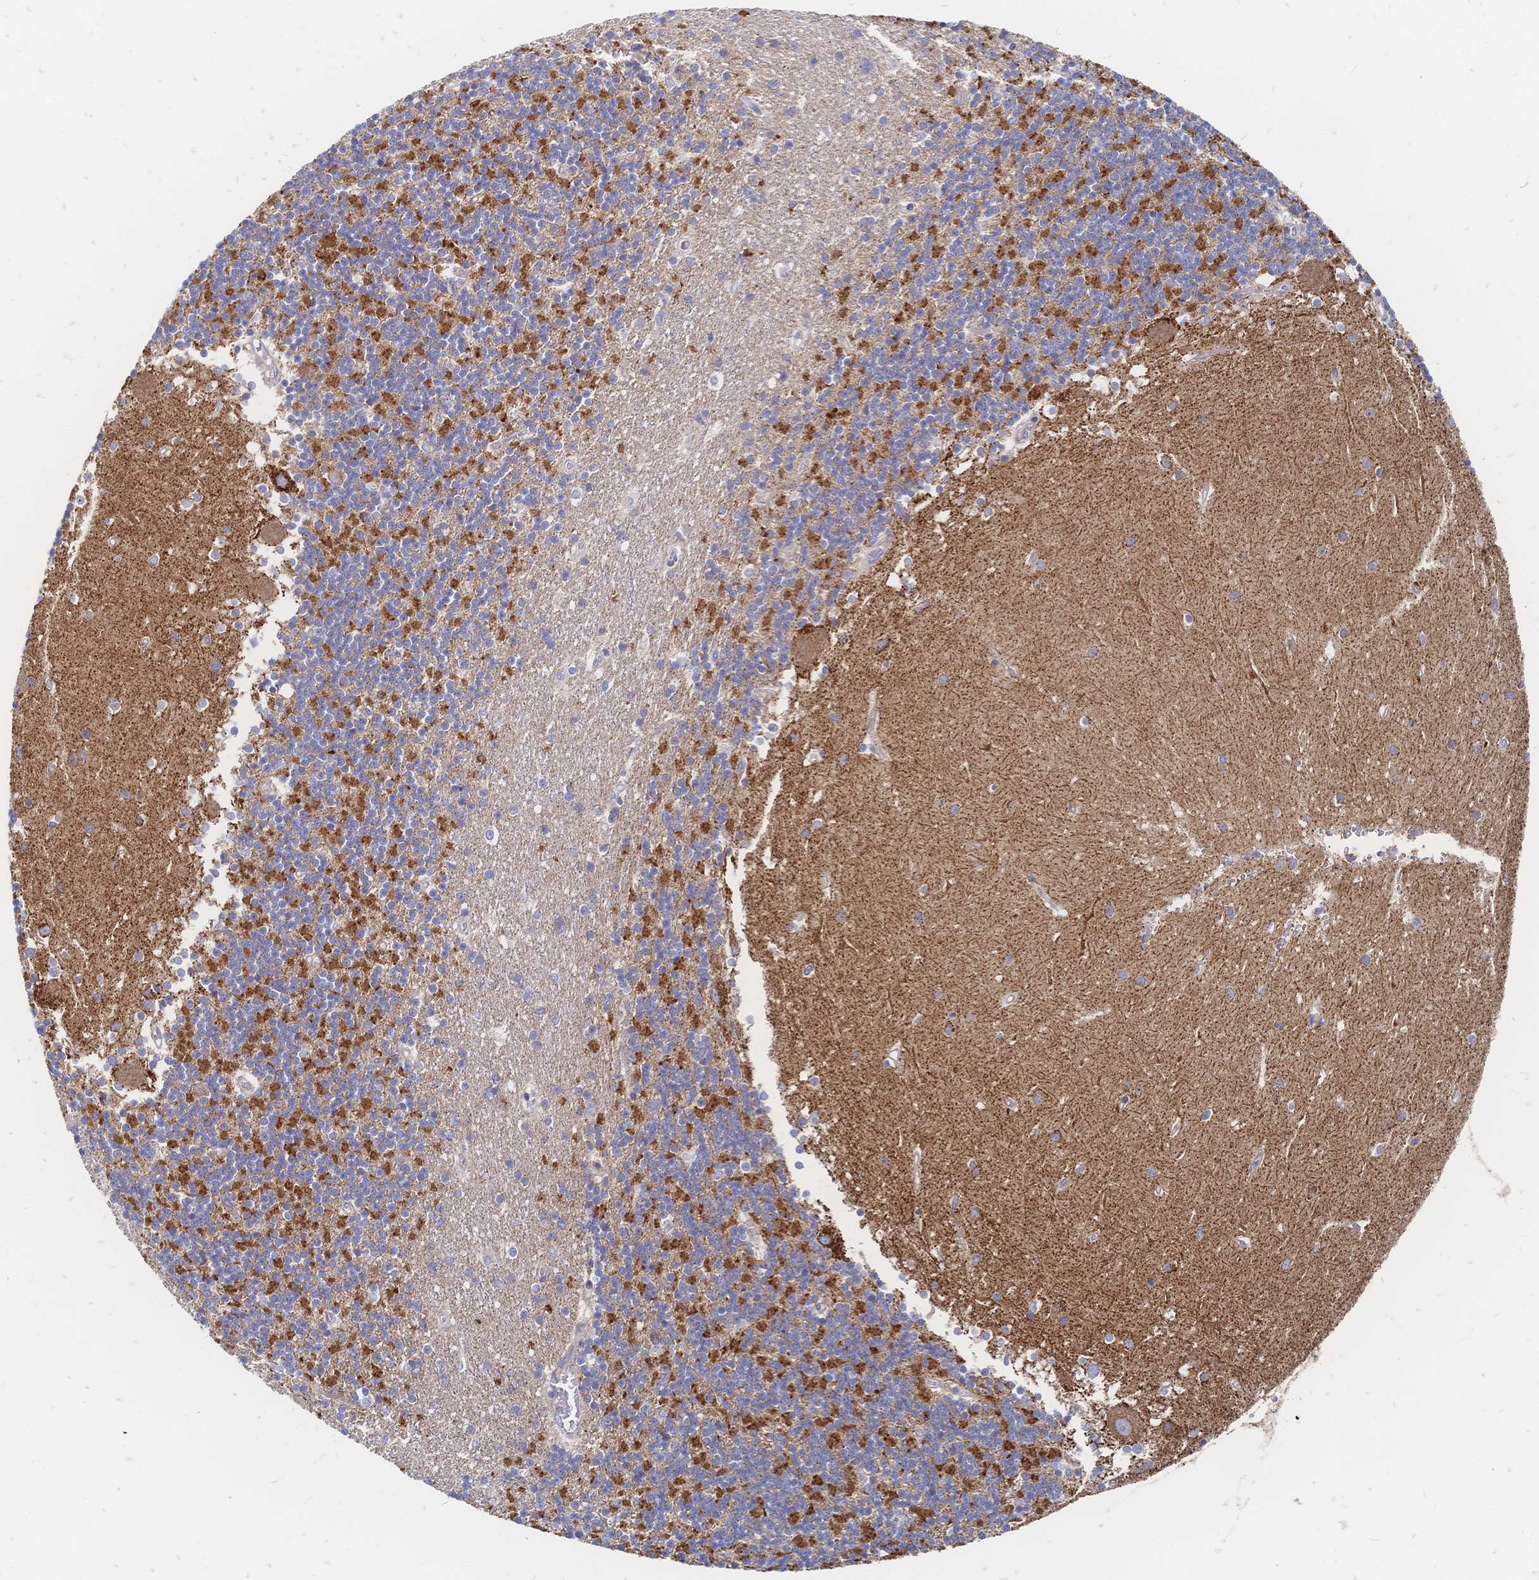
{"staining": {"intensity": "strong", "quantity": "25%-75%", "location": "cytoplasmic/membranous"}, "tissue": "cerebellum", "cell_type": "Cells in granular layer", "image_type": "normal", "snomed": [{"axis": "morphology", "description": "Normal tissue, NOS"}, {"axis": "topography", "description": "Cerebellum"}], "caption": "Brown immunohistochemical staining in benign cerebellum displays strong cytoplasmic/membranous positivity in approximately 25%-75% of cells in granular layer.", "gene": "SORBS1", "patient": {"sex": "male", "age": 54}}